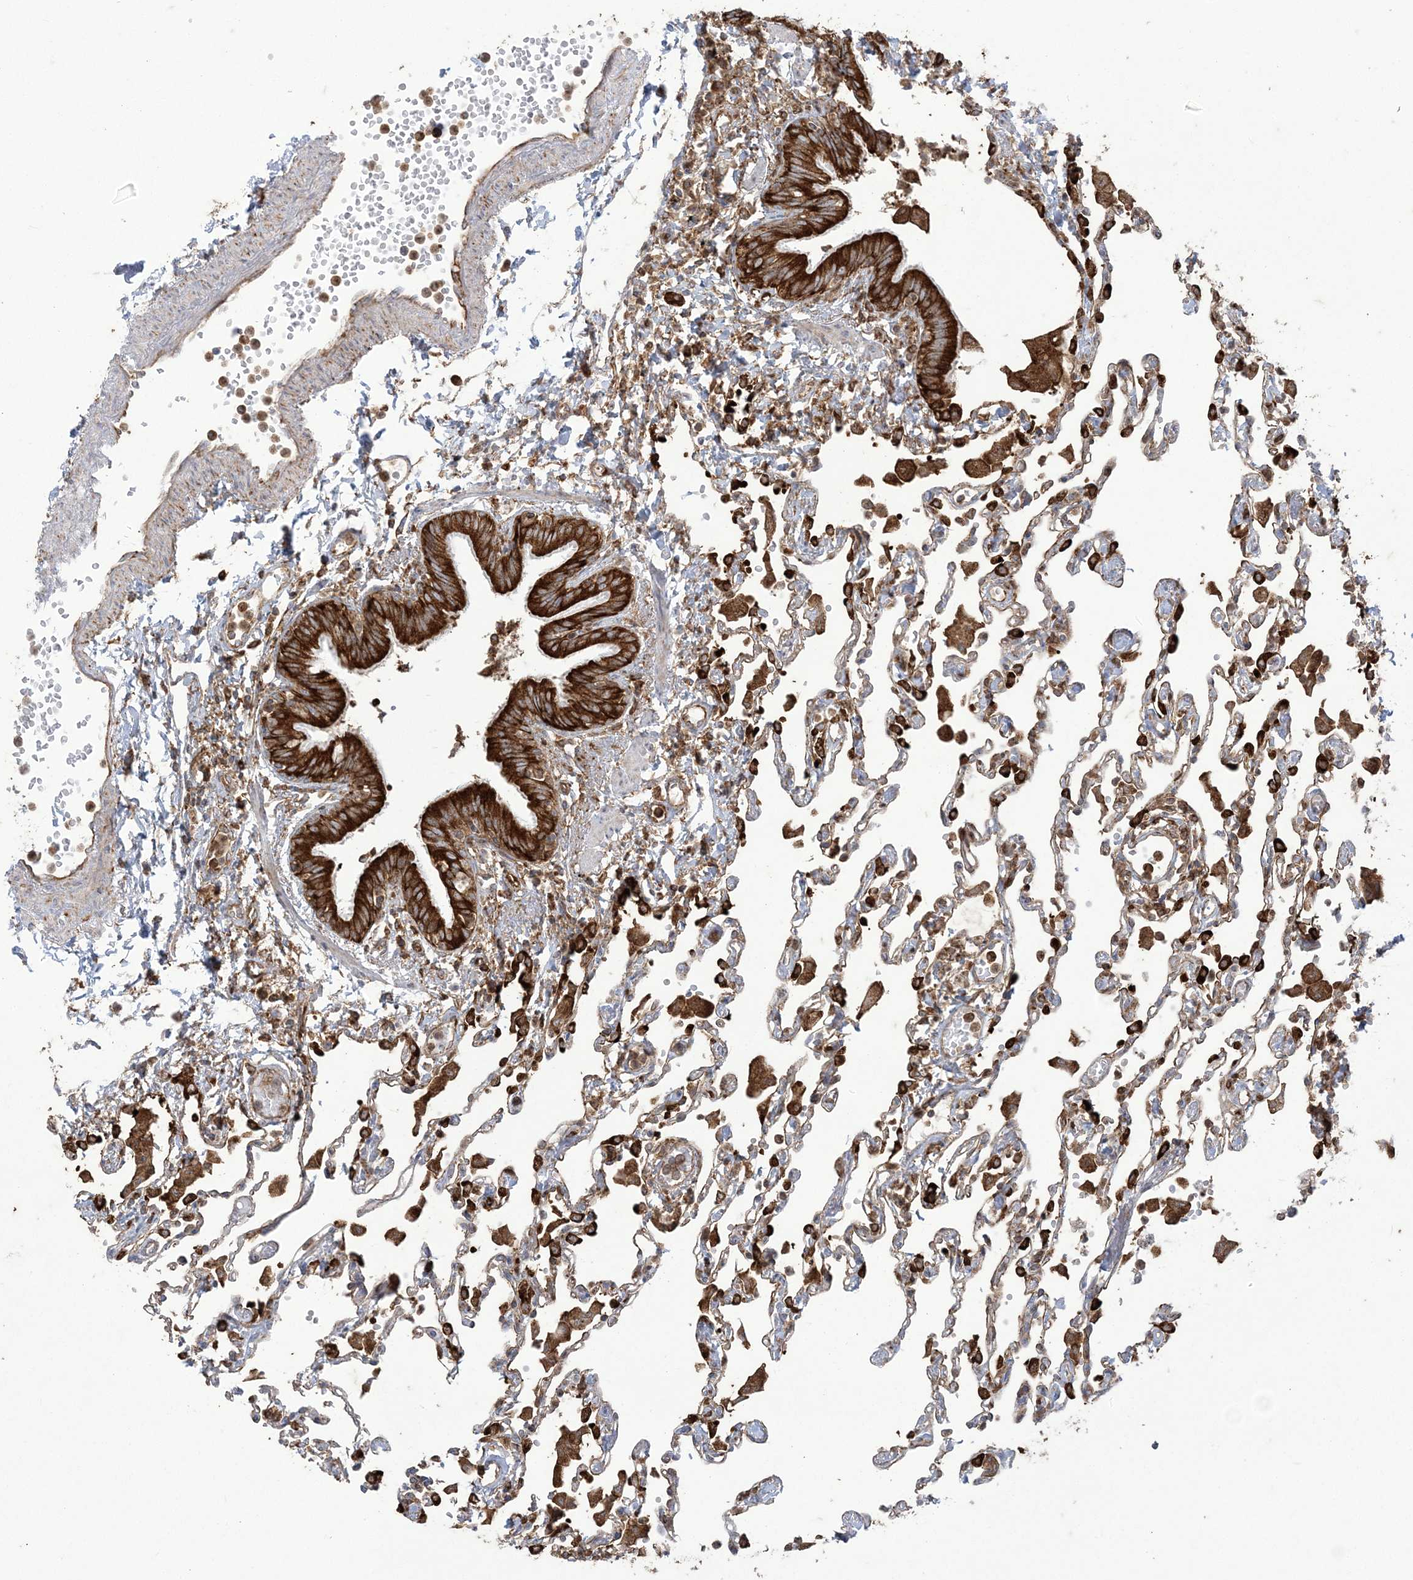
{"staining": {"intensity": "strong", "quantity": "25%-75%", "location": "cytoplasmic/membranous"}, "tissue": "lung", "cell_type": "Alveolar cells", "image_type": "normal", "snomed": [{"axis": "morphology", "description": "Normal tissue, NOS"}, {"axis": "topography", "description": "Bronchus"}, {"axis": "topography", "description": "Lung"}], "caption": "This is a micrograph of IHC staining of normal lung, which shows strong positivity in the cytoplasmic/membranous of alveolar cells.", "gene": "DERL3", "patient": {"sex": "female", "age": 49}}